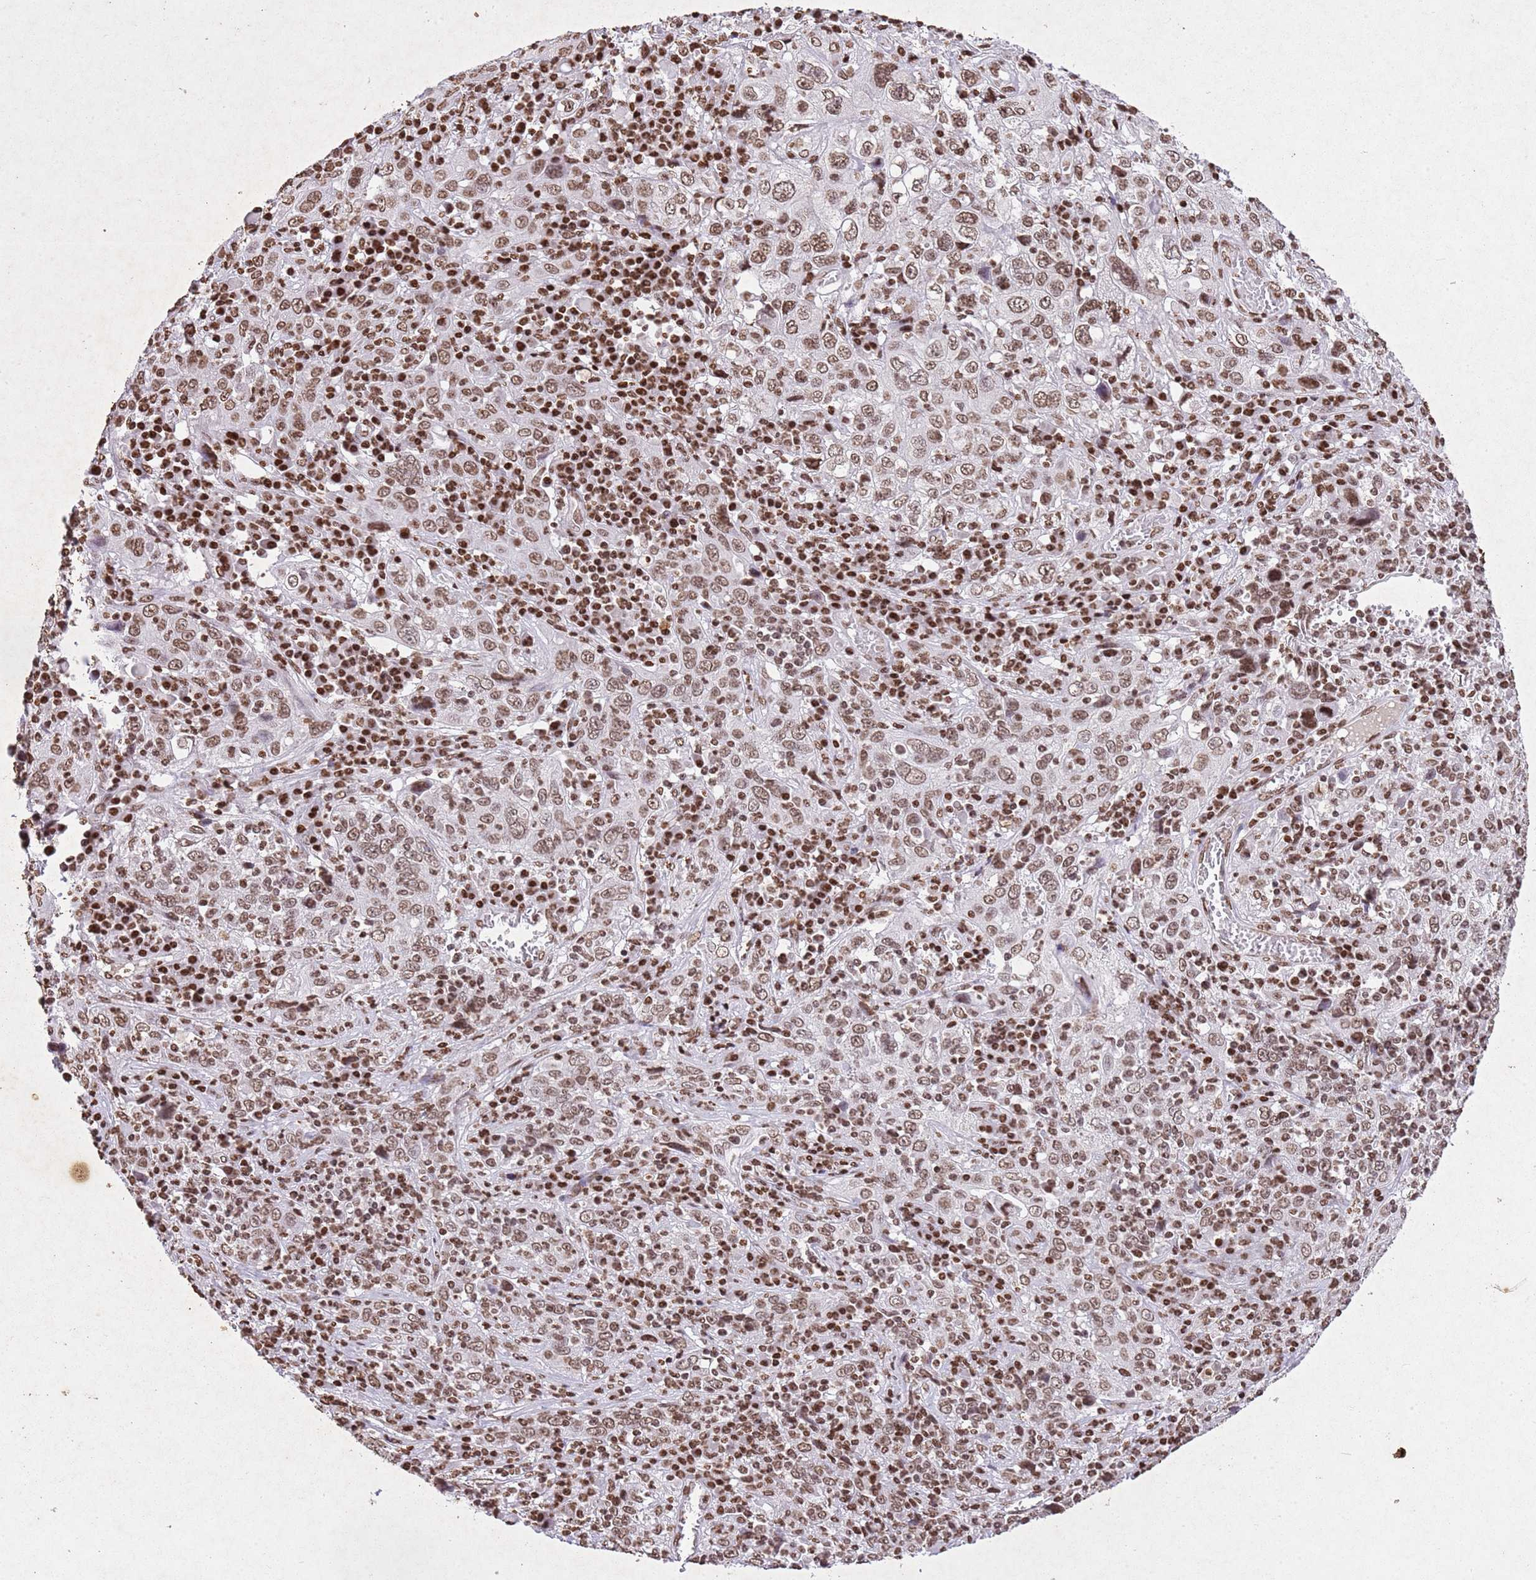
{"staining": {"intensity": "moderate", "quantity": ">75%", "location": "nuclear"}, "tissue": "cervical cancer", "cell_type": "Tumor cells", "image_type": "cancer", "snomed": [{"axis": "morphology", "description": "Squamous cell carcinoma, NOS"}, {"axis": "topography", "description": "Cervix"}], "caption": "Moderate nuclear expression for a protein is present in about >75% of tumor cells of cervical cancer using immunohistochemistry.", "gene": "BMAL1", "patient": {"sex": "female", "age": 46}}